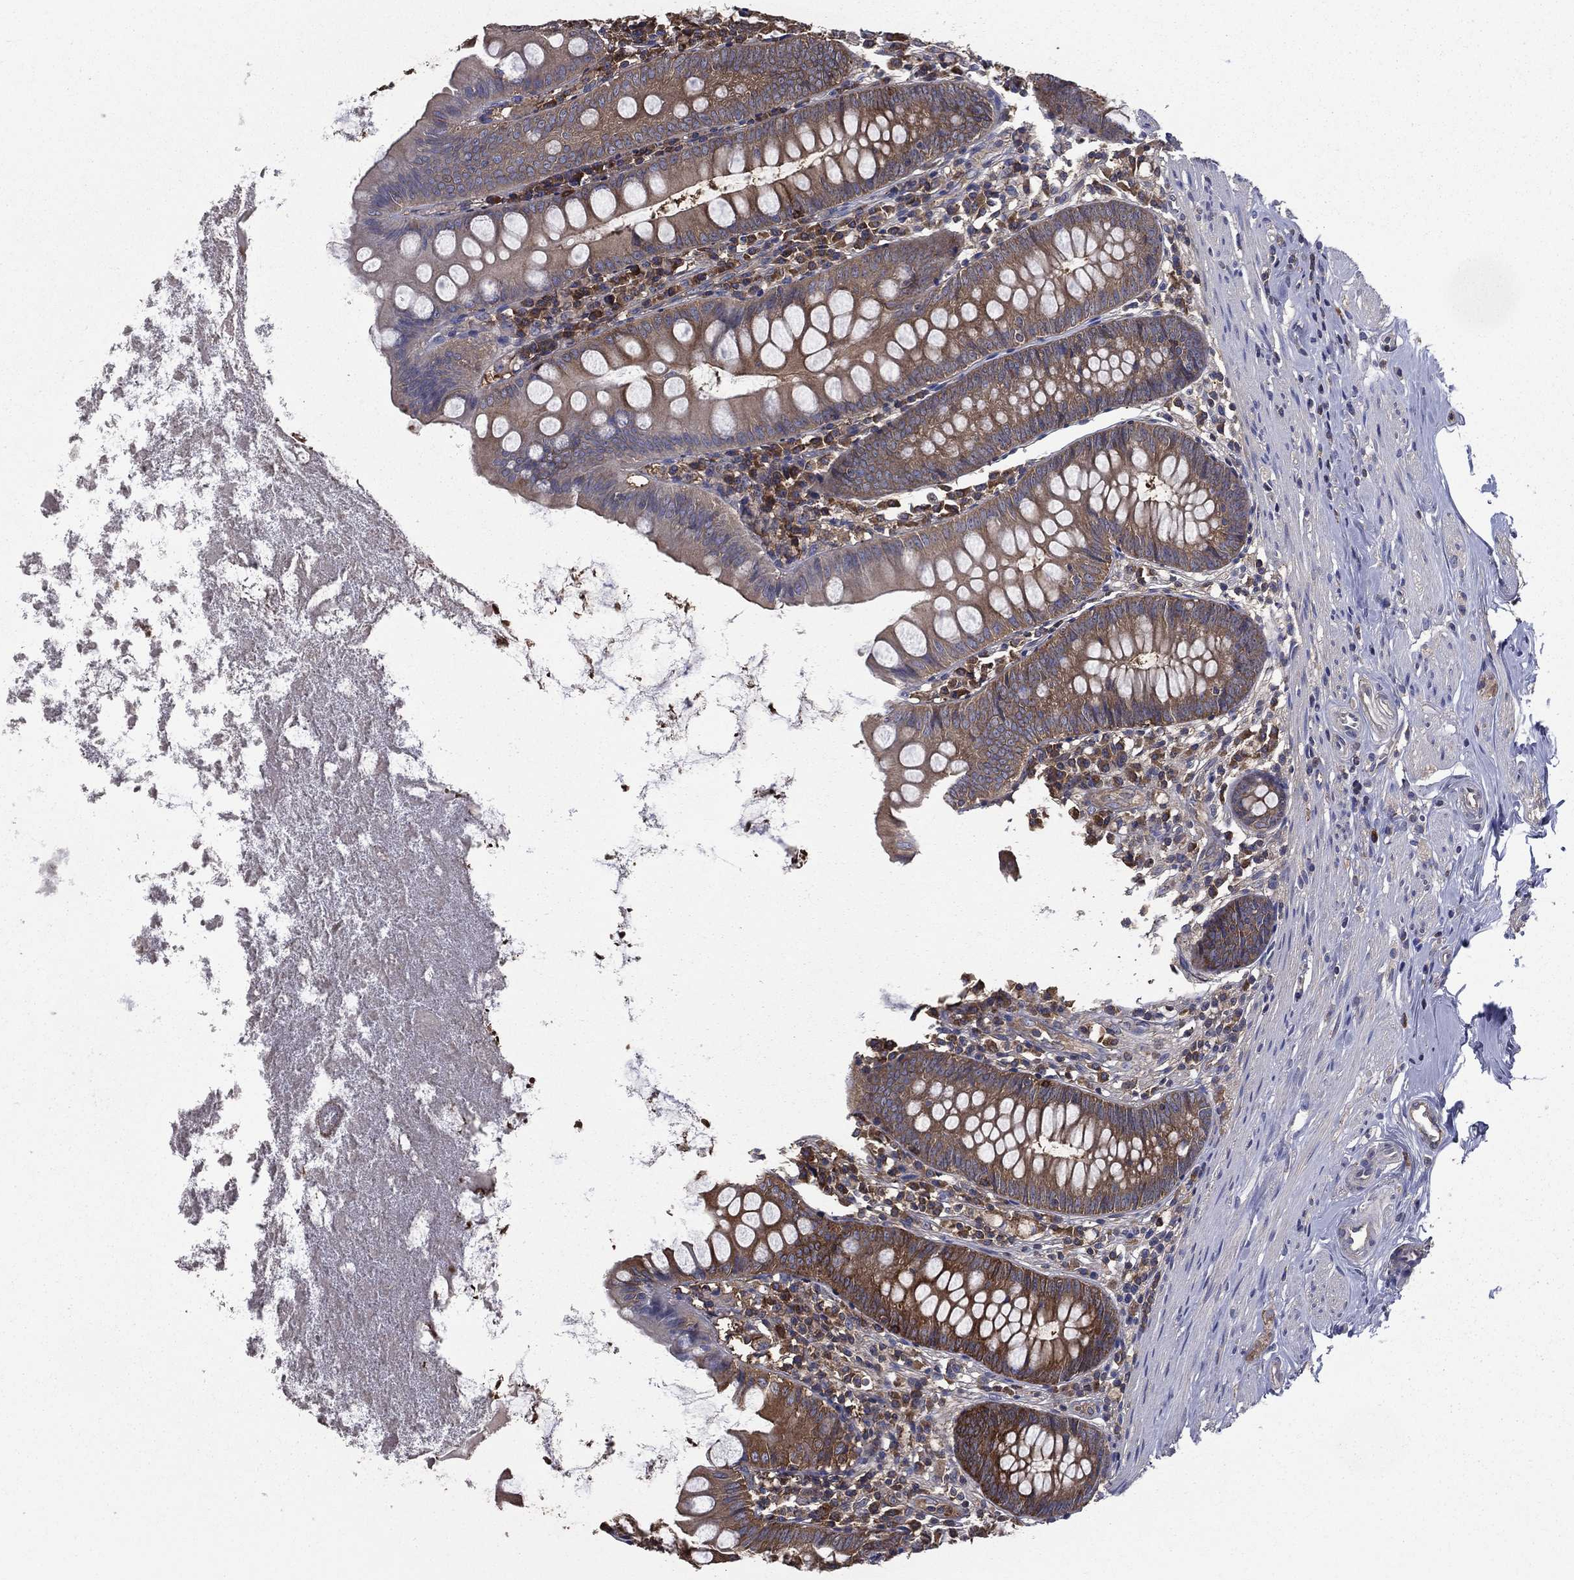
{"staining": {"intensity": "moderate", "quantity": "25%-75%", "location": "cytoplasmic/membranous"}, "tissue": "appendix", "cell_type": "Glandular cells", "image_type": "normal", "snomed": [{"axis": "morphology", "description": "Normal tissue, NOS"}, {"axis": "topography", "description": "Appendix"}], "caption": "A micrograph showing moderate cytoplasmic/membranous staining in approximately 25%-75% of glandular cells in unremarkable appendix, as visualized by brown immunohistochemical staining.", "gene": "SARS1", "patient": {"sex": "female", "age": 82}}